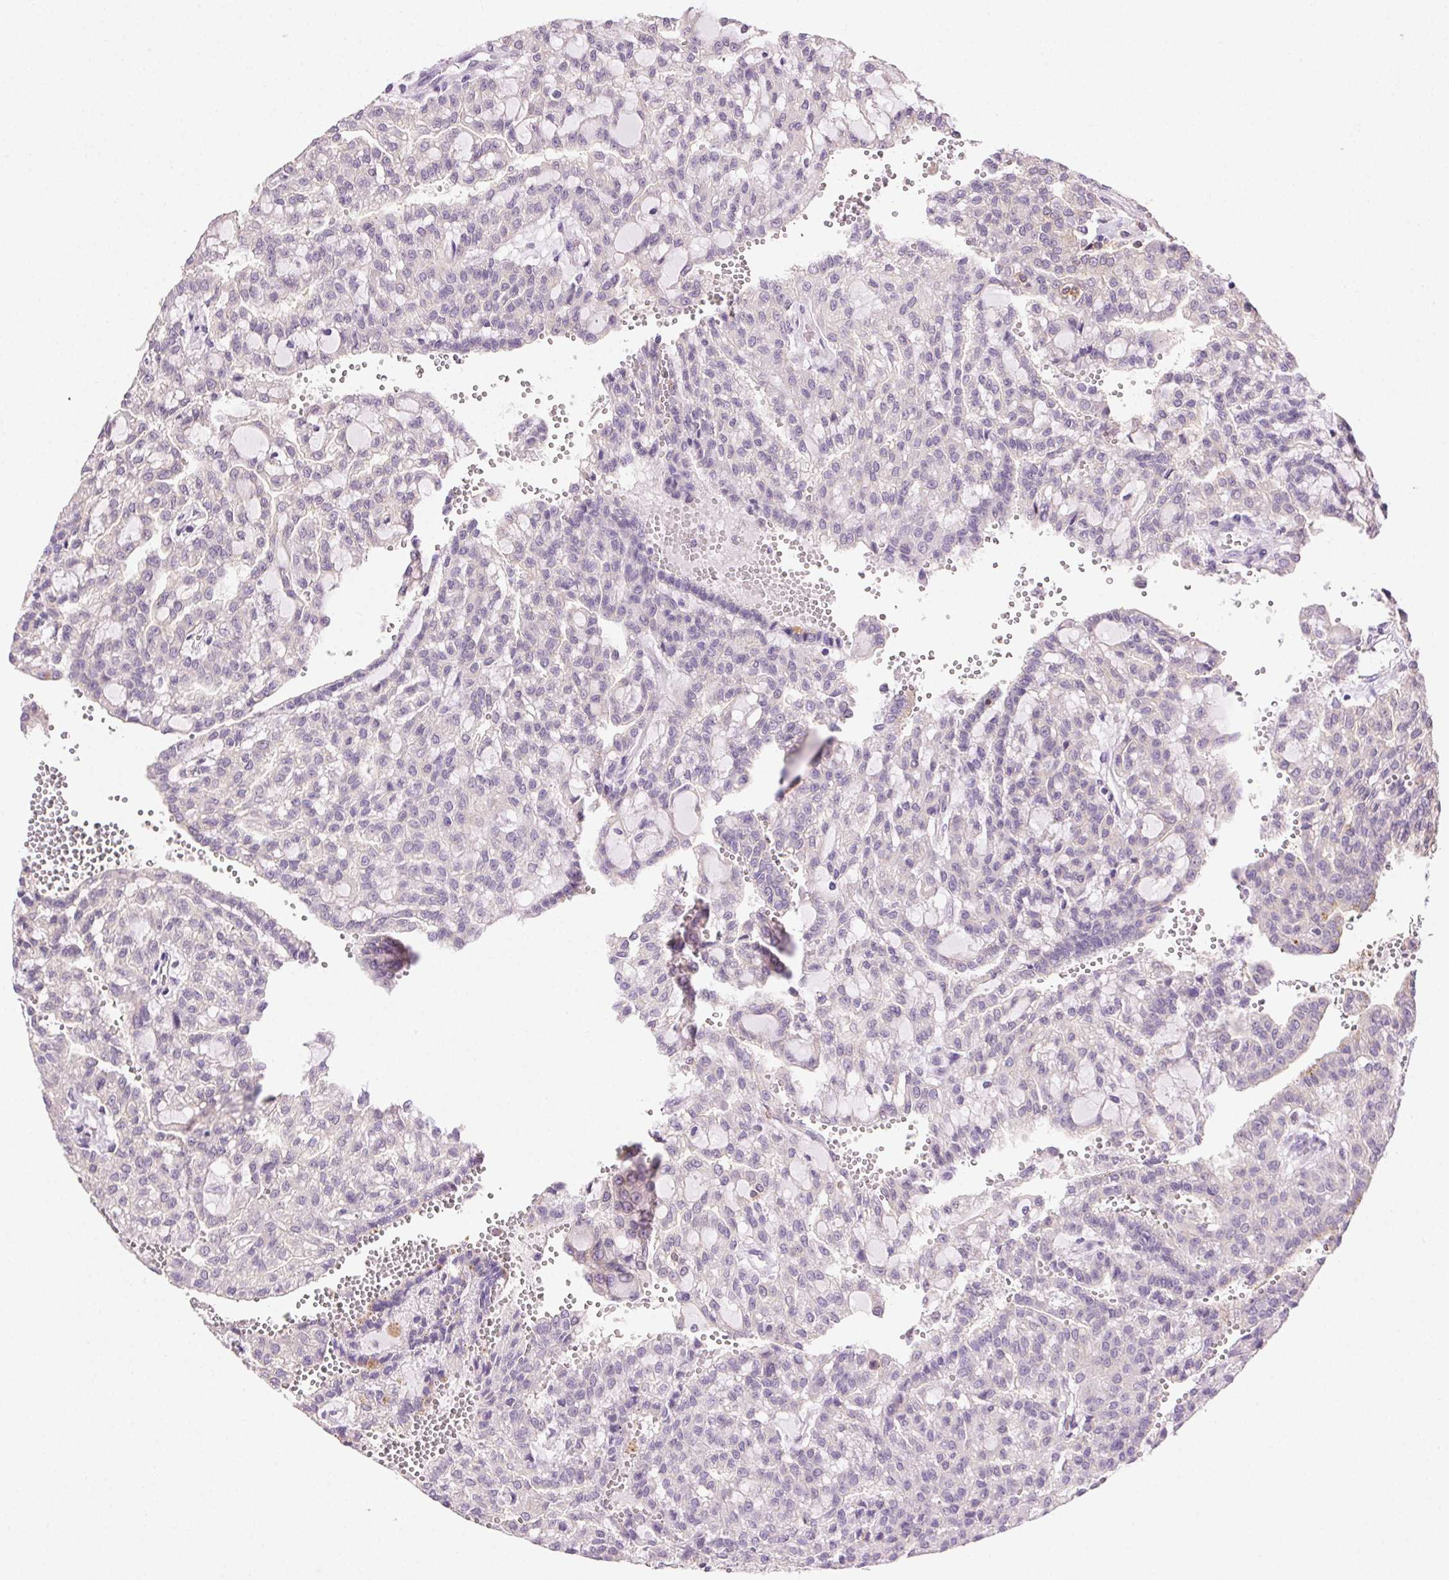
{"staining": {"intensity": "negative", "quantity": "none", "location": "none"}, "tissue": "renal cancer", "cell_type": "Tumor cells", "image_type": "cancer", "snomed": [{"axis": "morphology", "description": "Adenocarcinoma, NOS"}, {"axis": "topography", "description": "Kidney"}], "caption": "An image of human renal cancer is negative for staining in tumor cells. Brightfield microscopy of immunohistochemistry (IHC) stained with DAB (3,3'-diaminobenzidine) (brown) and hematoxylin (blue), captured at high magnification.", "gene": "AKAP5", "patient": {"sex": "male", "age": 63}}